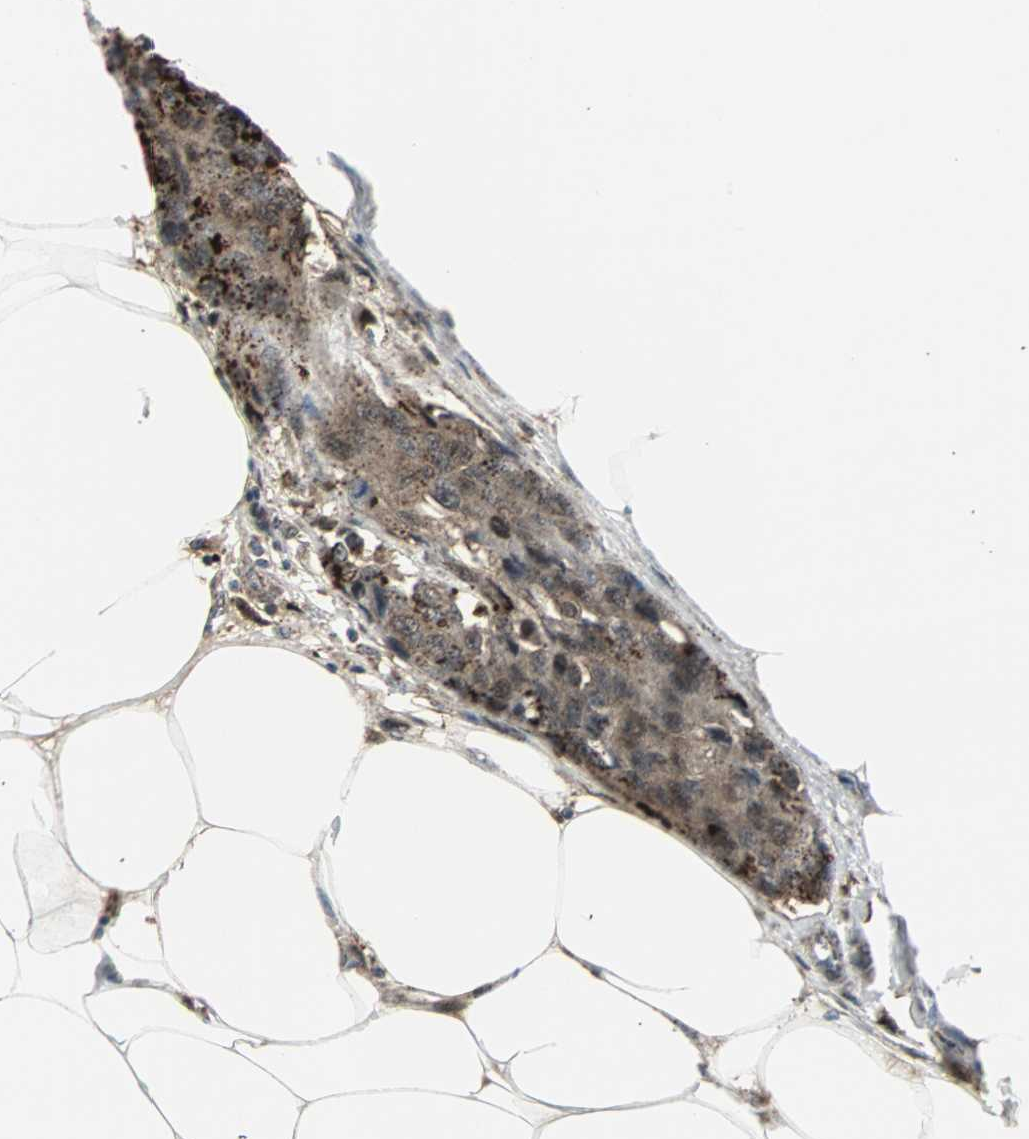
{"staining": {"intensity": "moderate", "quantity": ">75%", "location": "cytoplasmic/membranous,nuclear"}, "tissue": "breast cancer", "cell_type": "Tumor cells", "image_type": "cancer", "snomed": [{"axis": "morphology", "description": "Duct carcinoma"}, {"axis": "topography", "description": "Breast"}], "caption": "IHC micrograph of breast infiltrating ductal carcinoma stained for a protein (brown), which shows medium levels of moderate cytoplasmic/membranous and nuclear positivity in about >75% of tumor cells.", "gene": "PLIN3", "patient": {"sex": "female", "age": 80}}